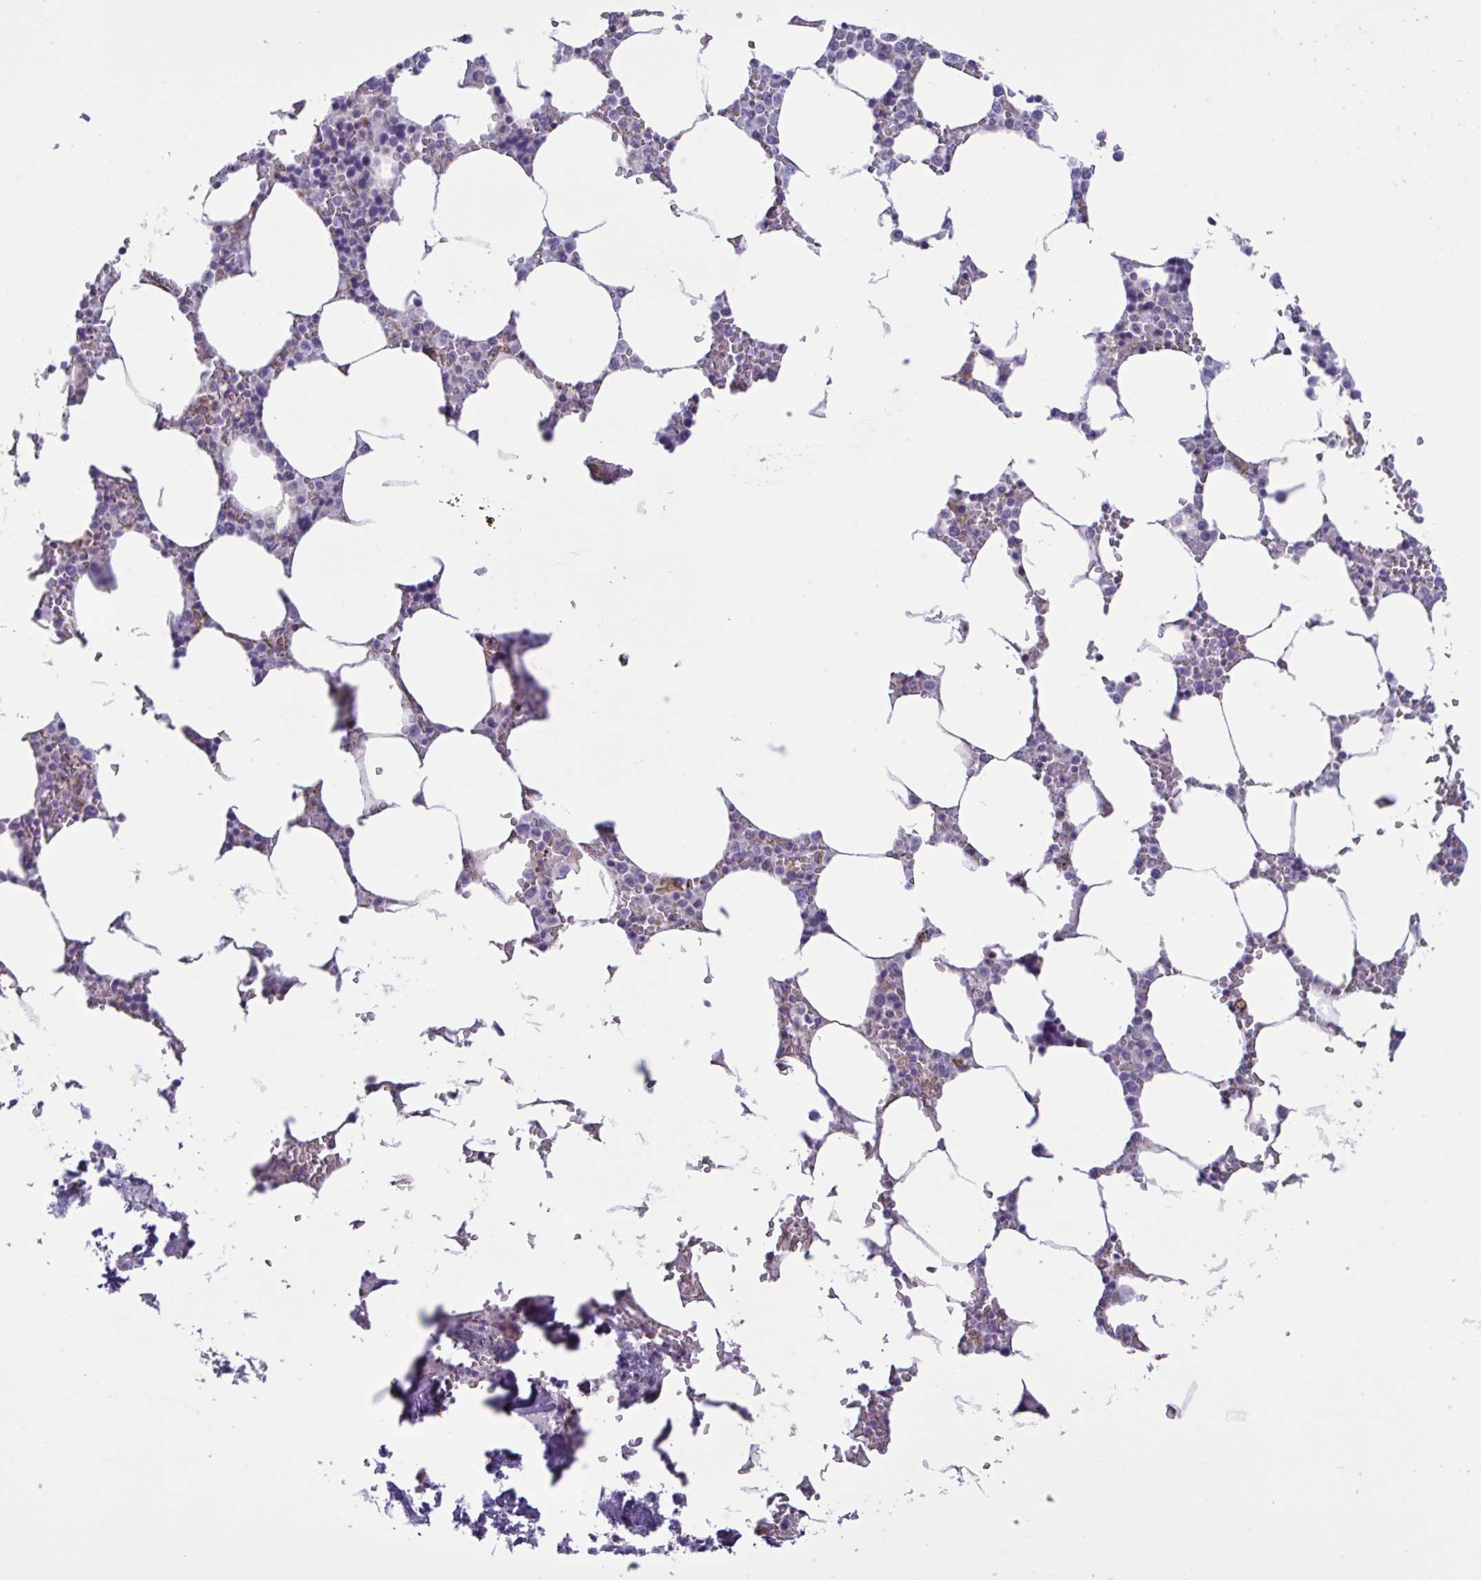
{"staining": {"intensity": "negative", "quantity": "none", "location": "none"}, "tissue": "bone marrow", "cell_type": "Hematopoietic cells", "image_type": "normal", "snomed": [{"axis": "morphology", "description": "Normal tissue, NOS"}, {"axis": "topography", "description": "Bone marrow"}], "caption": "Hematopoietic cells are negative for protein expression in normal human bone marrow. (Immunohistochemistry, brightfield microscopy, high magnification).", "gene": "TMEM86B", "patient": {"sex": "male", "age": 64}}